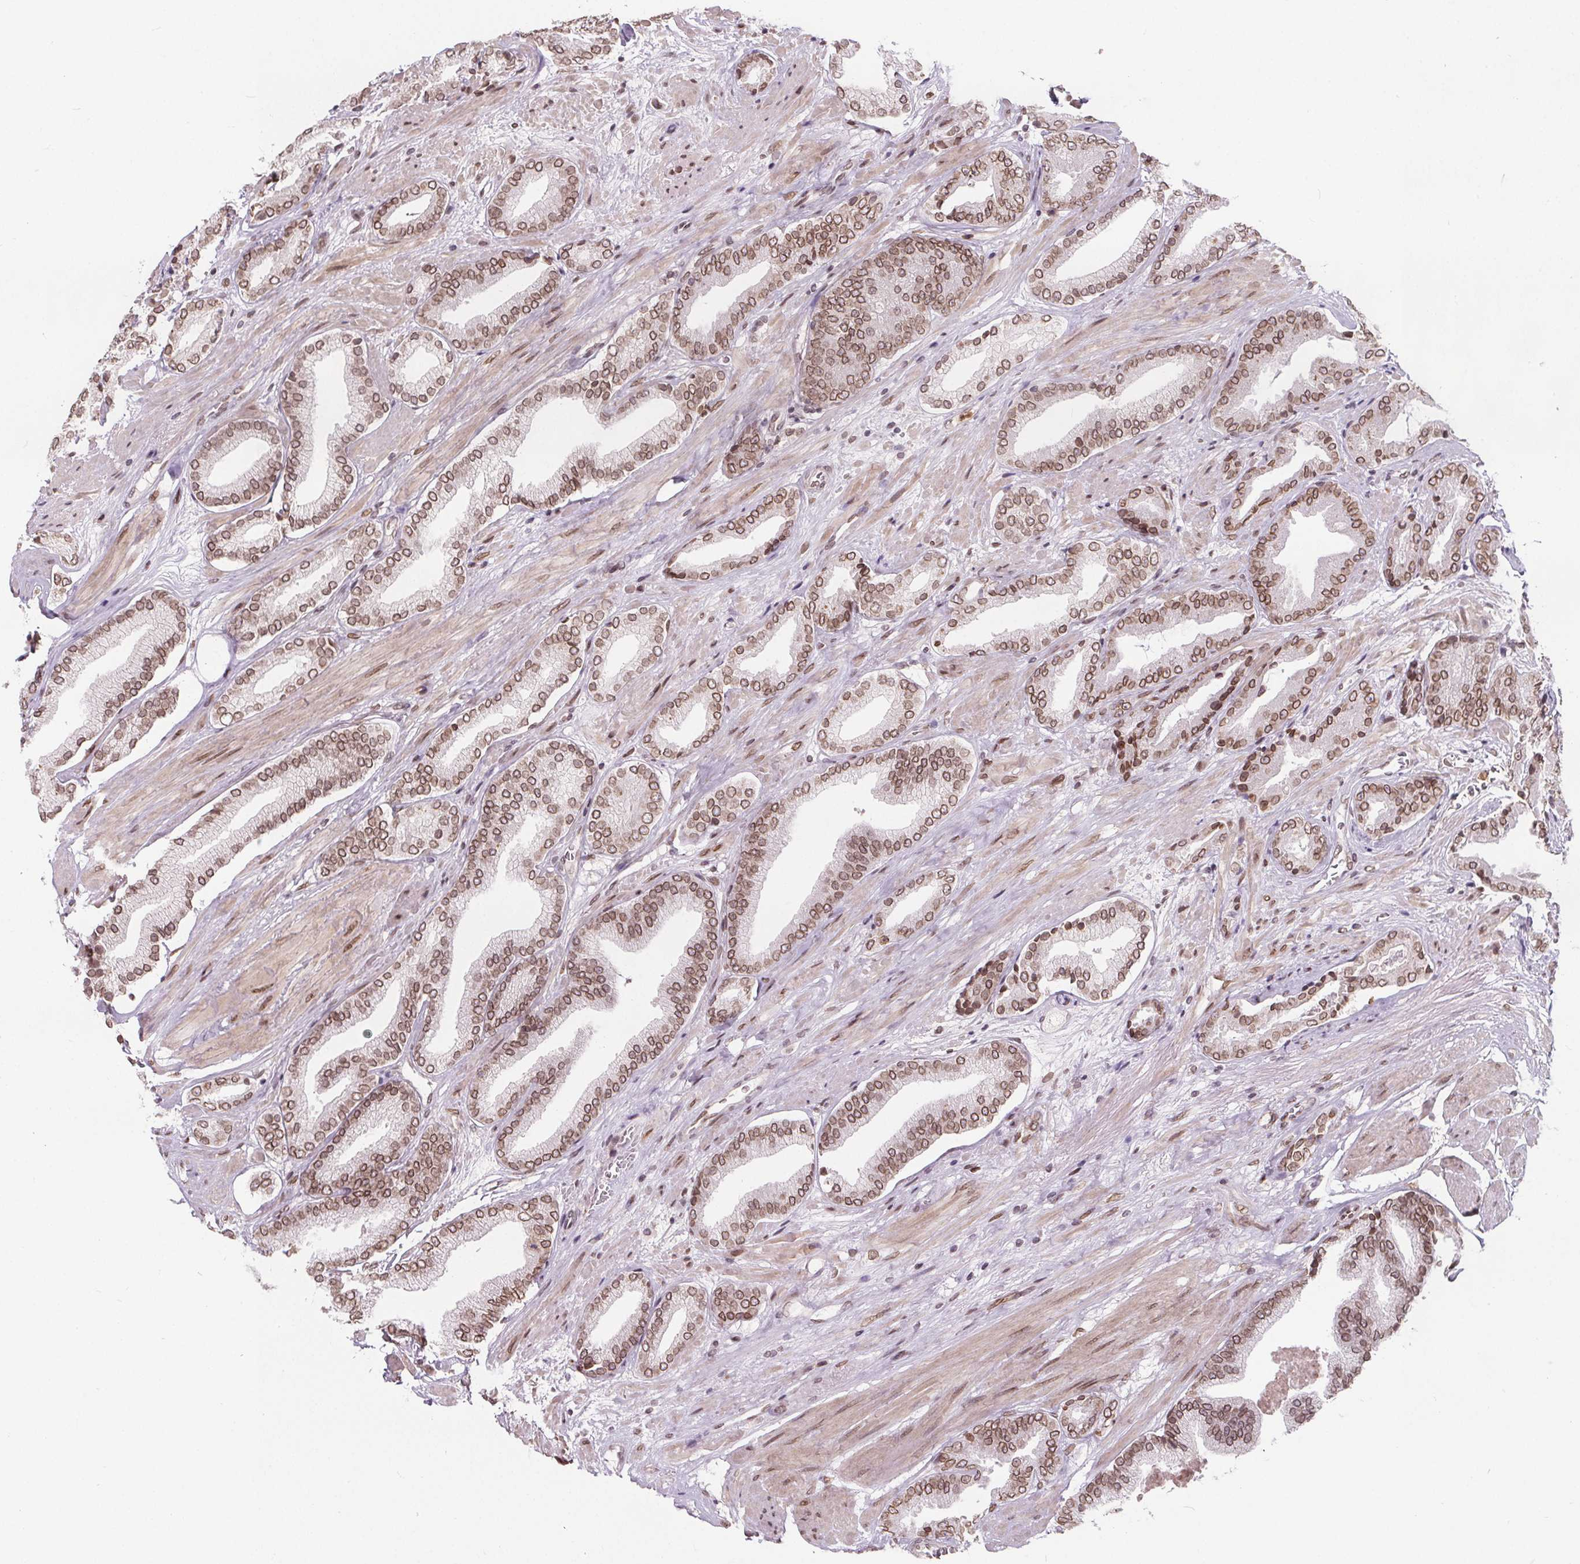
{"staining": {"intensity": "moderate", "quantity": ">75%", "location": "cytoplasmic/membranous,nuclear"}, "tissue": "prostate cancer", "cell_type": "Tumor cells", "image_type": "cancer", "snomed": [{"axis": "morphology", "description": "Adenocarcinoma, High grade"}, {"axis": "topography", "description": "Prostate"}], "caption": "Immunohistochemical staining of adenocarcinoma (high-grade) (prostate) shows medium levels of moderate cytoplasmic/membranous and nuclear protein expression in about >75% of tumor cells. (DAB (3,3'-diaminobenzidine) IHC, brown staining for protein, blue staining for nuclei).", "gene": "TTC39C", "patient": {"sex": "male", "age": 65}}